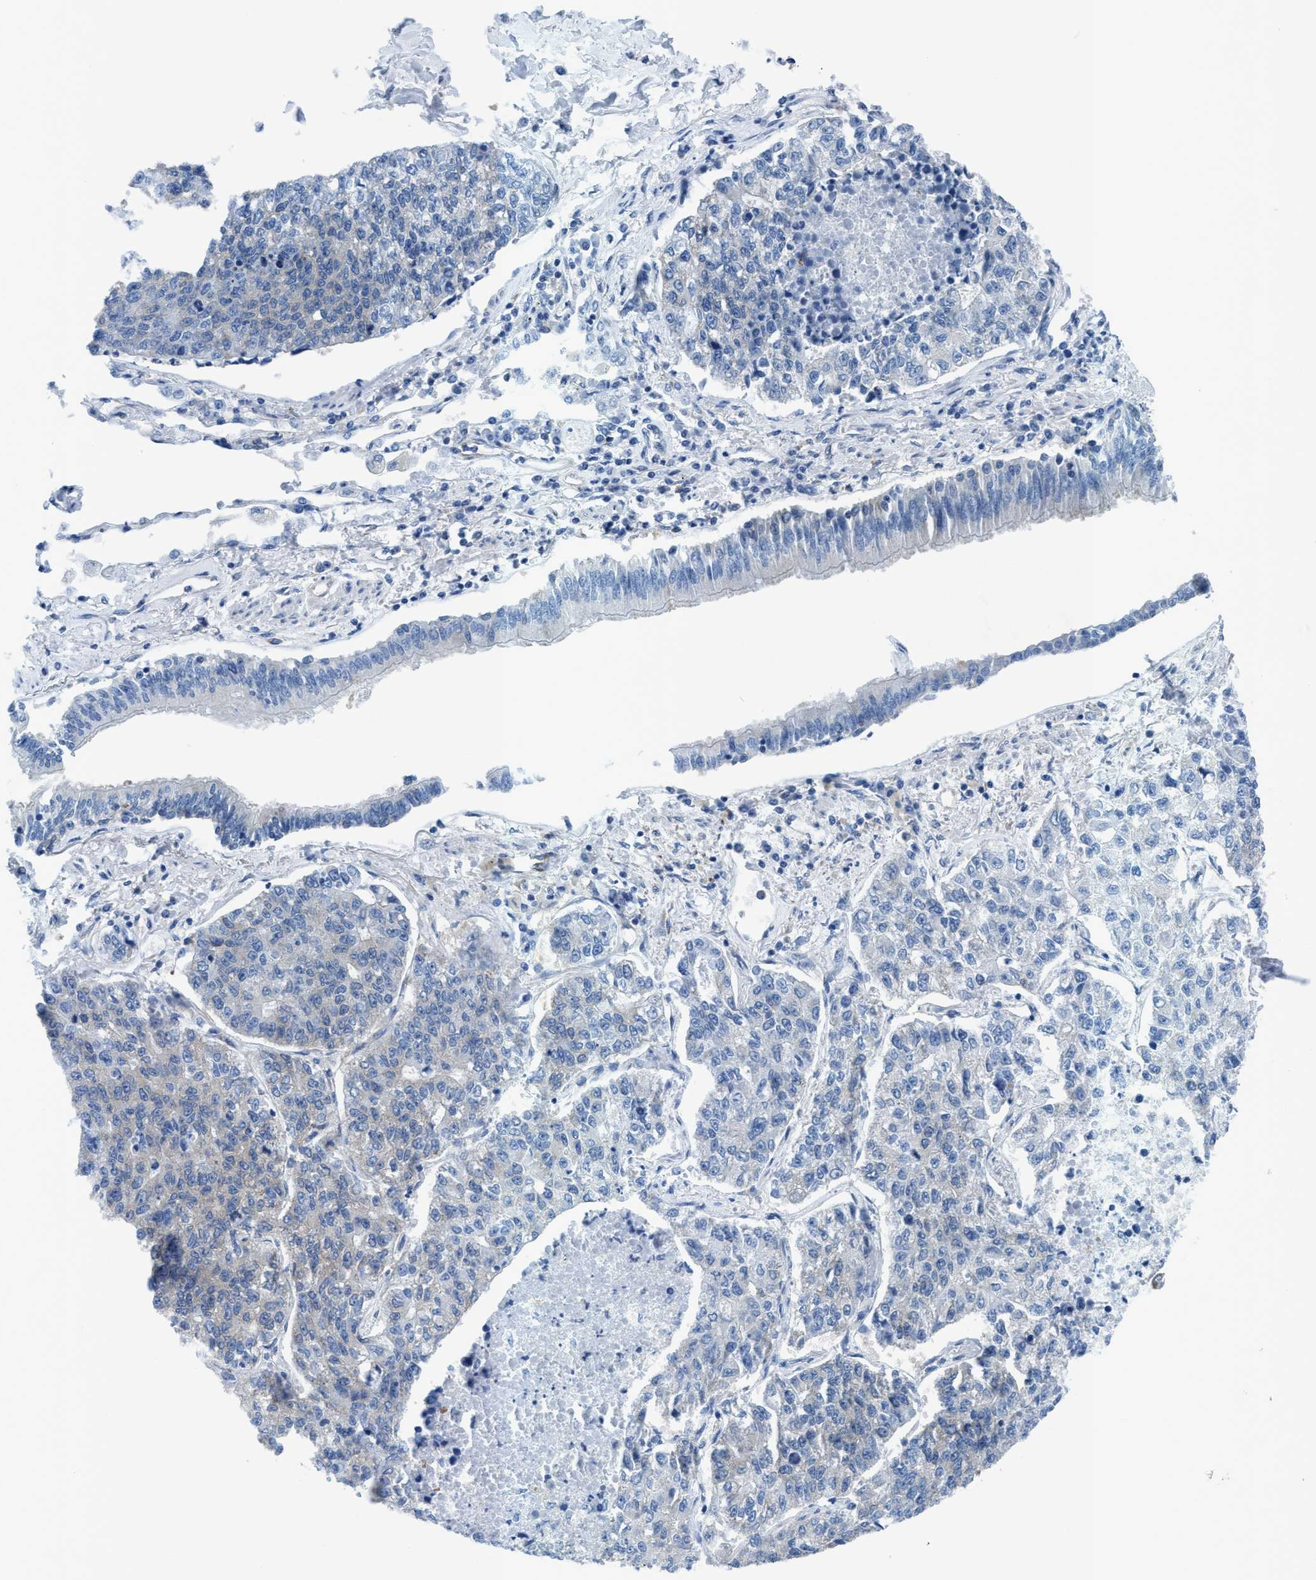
{"staining": {"intensity": "negative", "quantity": "none", "location": "none"}, "tissue": "lung cancer", "cell_type": "Tumor cells", "image_type": "cancer", "snomed": [{"axis": "morphology", "description": "Adenocarcinoma, NOS"}, {"axis": "topography", "description": "Lung"}], "caption": "This is an immunohistochemistry (IHC) photomicrograph of lung cancer (adenocarcinoma). There is no expression in tumor cells.", "gene": "NMT1", "patient": {"sex": "male", "age": 49}}